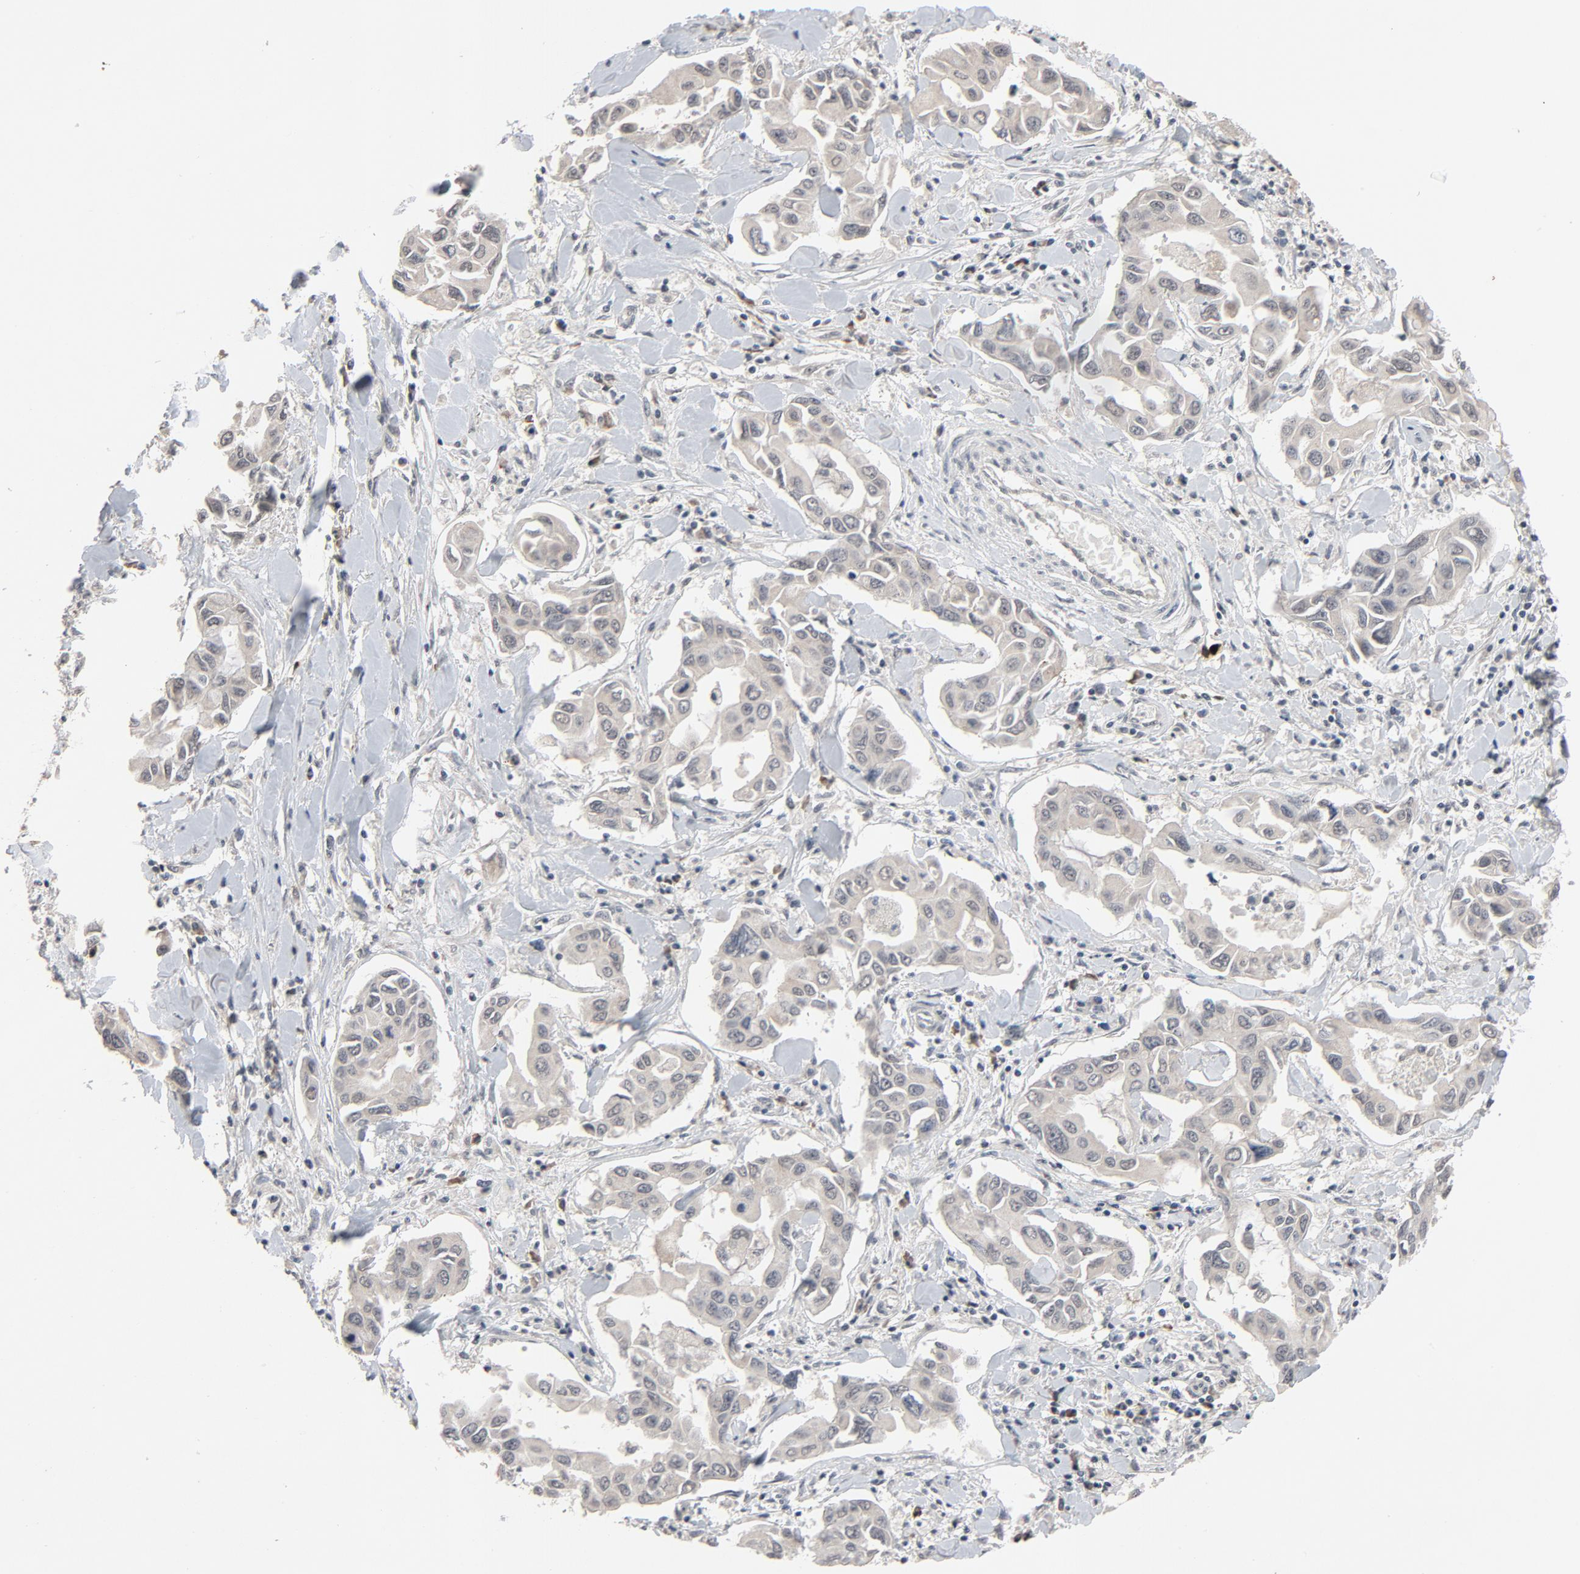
{"staining": {"intensity": "weak", "quantity": ">75%", "location": "cytoplasmic/membranous"}, "tissue": "lung cancer", "cell_type": "Tumor cells", "image_type": "cancer", "snomed": [{"axis": "morphology", "description": "Adenocarcinoma, NOS"}, {"axis": "topography", "description": "Lymph node"}, {"axis": "topography", "description": "Lung"}], "caption": "DAB (3,3'-diaminobenzidine) immunohistochemical staining of adenocarcinoma (lung) reveals weak cytoplasmic/membranous protein staining in approximately >75% of tumor cells. (DAB IHC with brightfield microscopy, high magnification).", "gene": "MT3", "patient": {"sex": "male", "age": 64}}